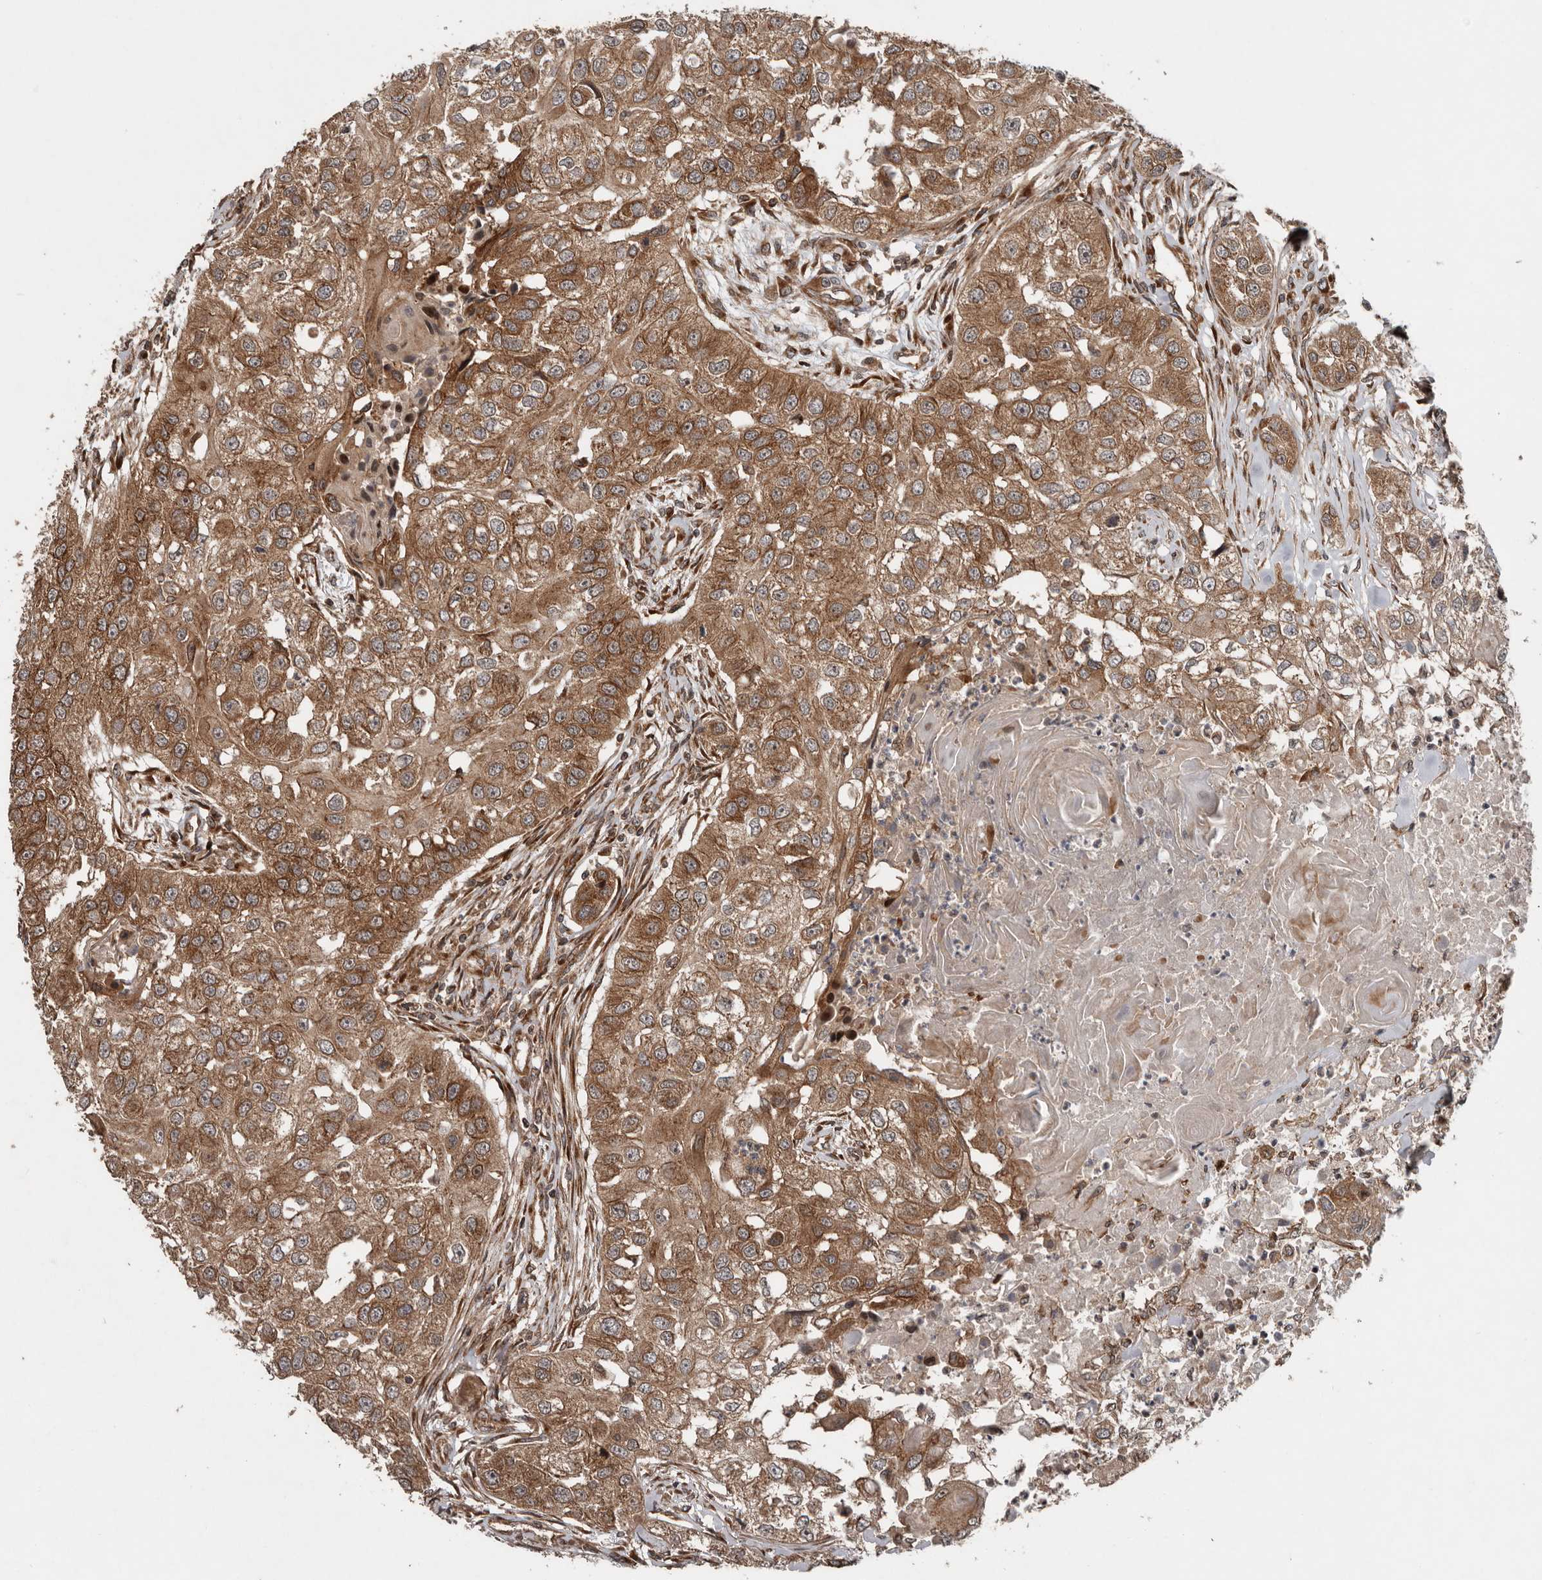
{"staining": {"intensity": "moderate", "quantity": ">75%", "location": "cytoplasmic/membranous"}, "tissue": "head and neck cancer", "cell_type": "Tumor cells", "image_type": "cancer", "snomed": [{"axis": "morphology", "description": "Normal tissue, NOS"}, {"axis": "morphology", "description": "Squamous cell carcinoma, NOS"}, {"axis": "topography", "description": "Skeletal muscle"}, {"axis": "topography", "description": "Head-Neck"}], "caption": "An IHC image of neoplastic tissue is shown. Protein staining in brown shows moderate cytoplasmic/membranous positivity in head and neck cancer within tumor cells.", "gene": "CCDC190", "patient": {"sex": "male", "age": 51}}